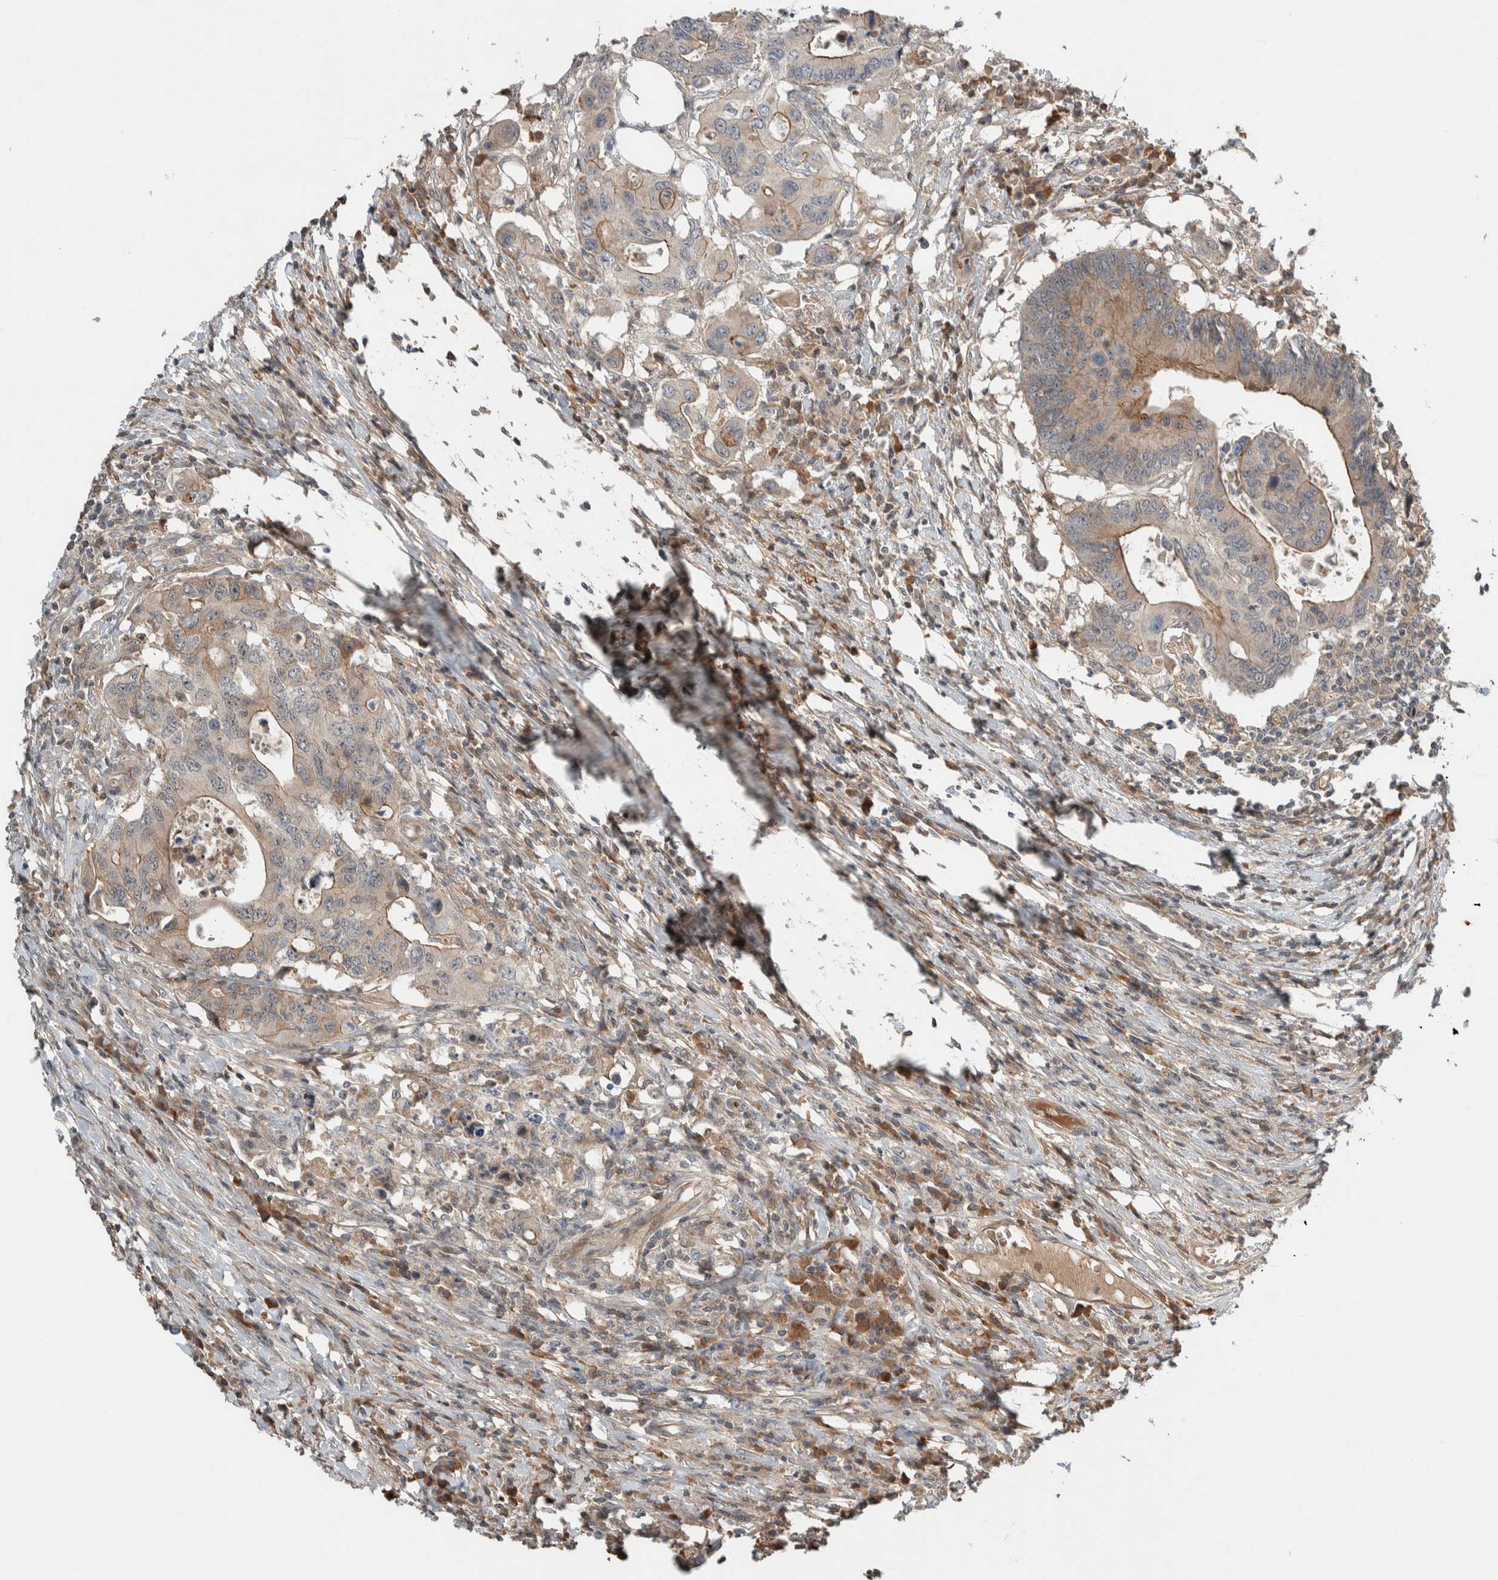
{"staining": {"intensity": "moderate", "quantity": ">75%", "location": "cytoplasmic/membranous"}, "tissue": "colorectal cancer", "cell_type": "Tumor cells", "image_type": "cancer", "snomed": [{"axis": "morphology", "description": "Adenocarcinoma, NOS"}, {"axis": "topography", "description": "Colon"}], "caption": "Immunohistochemical staining of colorectal cancer displays medium levels of moderate cytoplasmic/membranous staining in about >75% of tumor cells.", "gene": "ARMC7", "patient": {"sex": "male", "age": 71}}